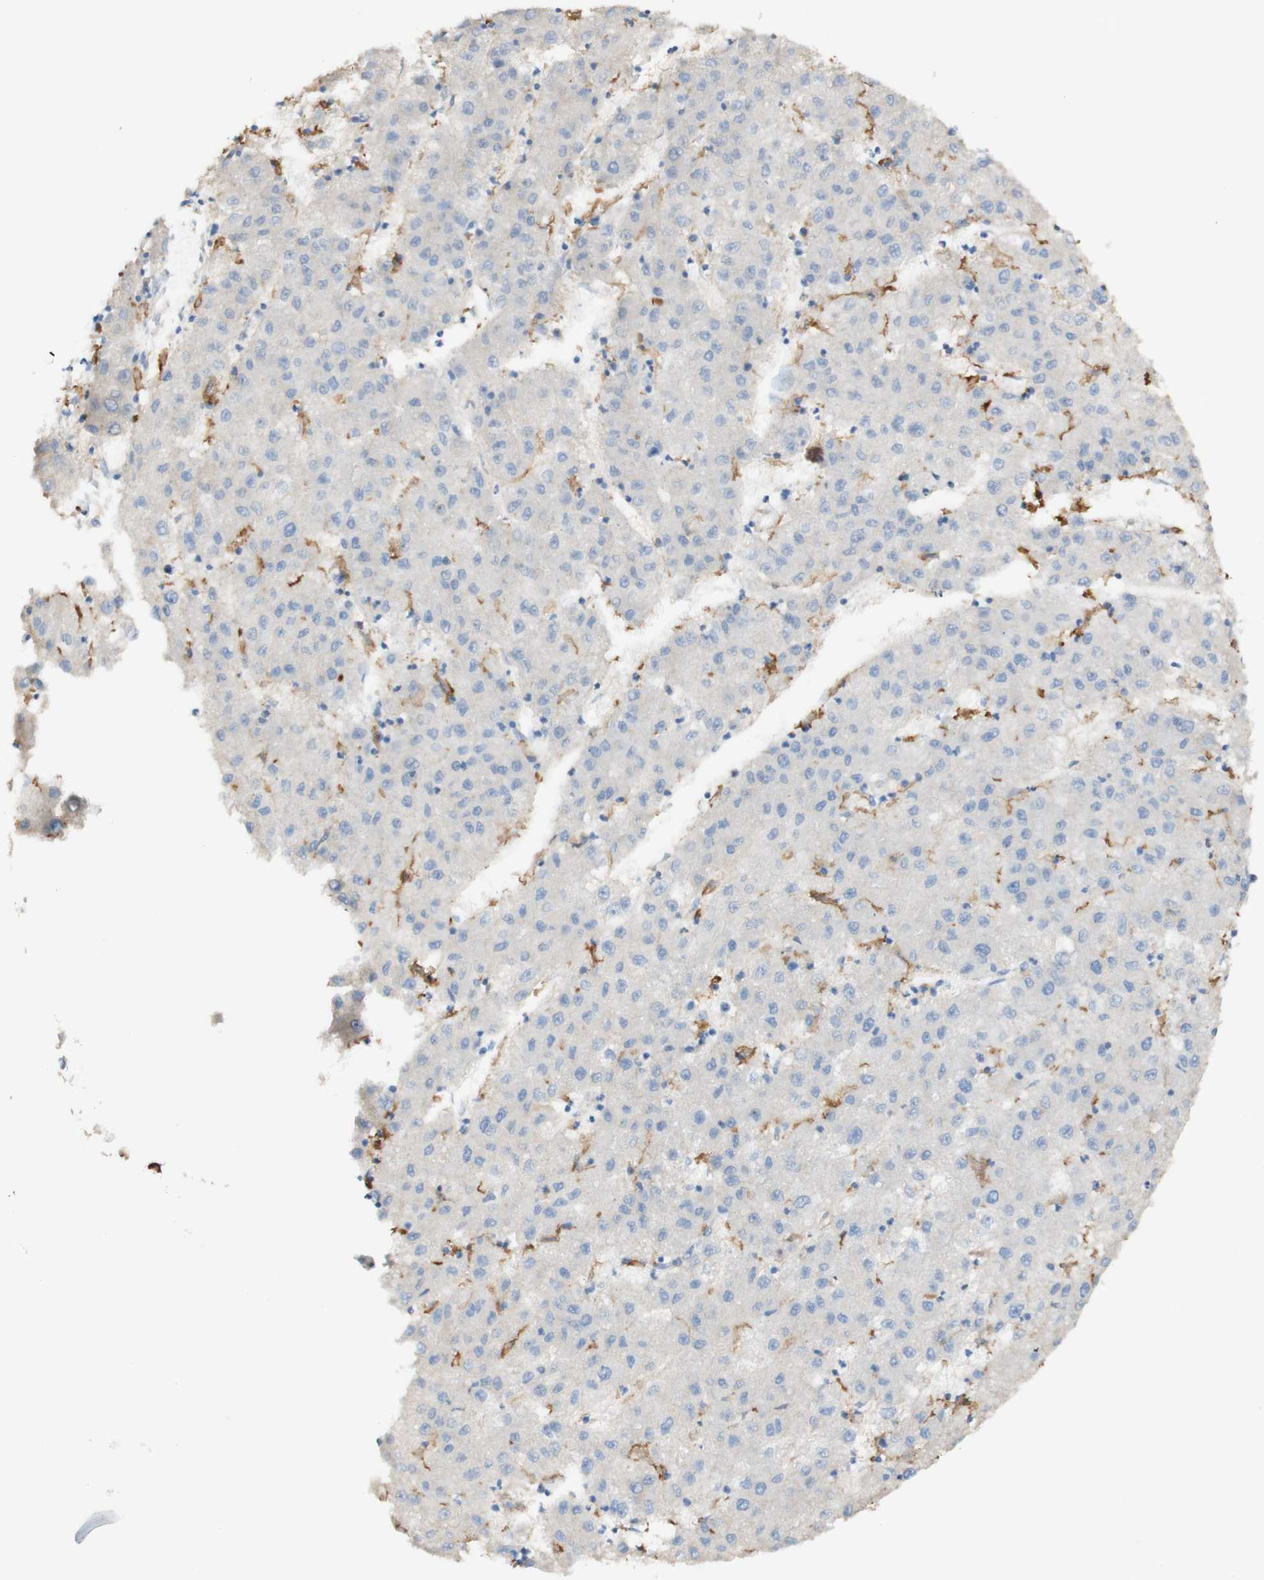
{"staining": {"intensity": "weak", "quantity": "<25%", "location": "cytoplasmic/membranous"}, "tissue": "liver cancer", "cell_type": "Tumor cells", "image_type": "cancer", "snomed": [{"axis": "morphology", "description": "Carcinoma, Hepatocellular, NOS"}, {"axis": "topography", "description": "Liver"}], "caption": "Immunohistochemistry photomicrograph of human liver hepatocellular carcinoma stained for a protein (brown), which demonstrates no expression in tumor cells.", "gene": "FCGRT", "patient": {"sex": "male", "age": 72}}